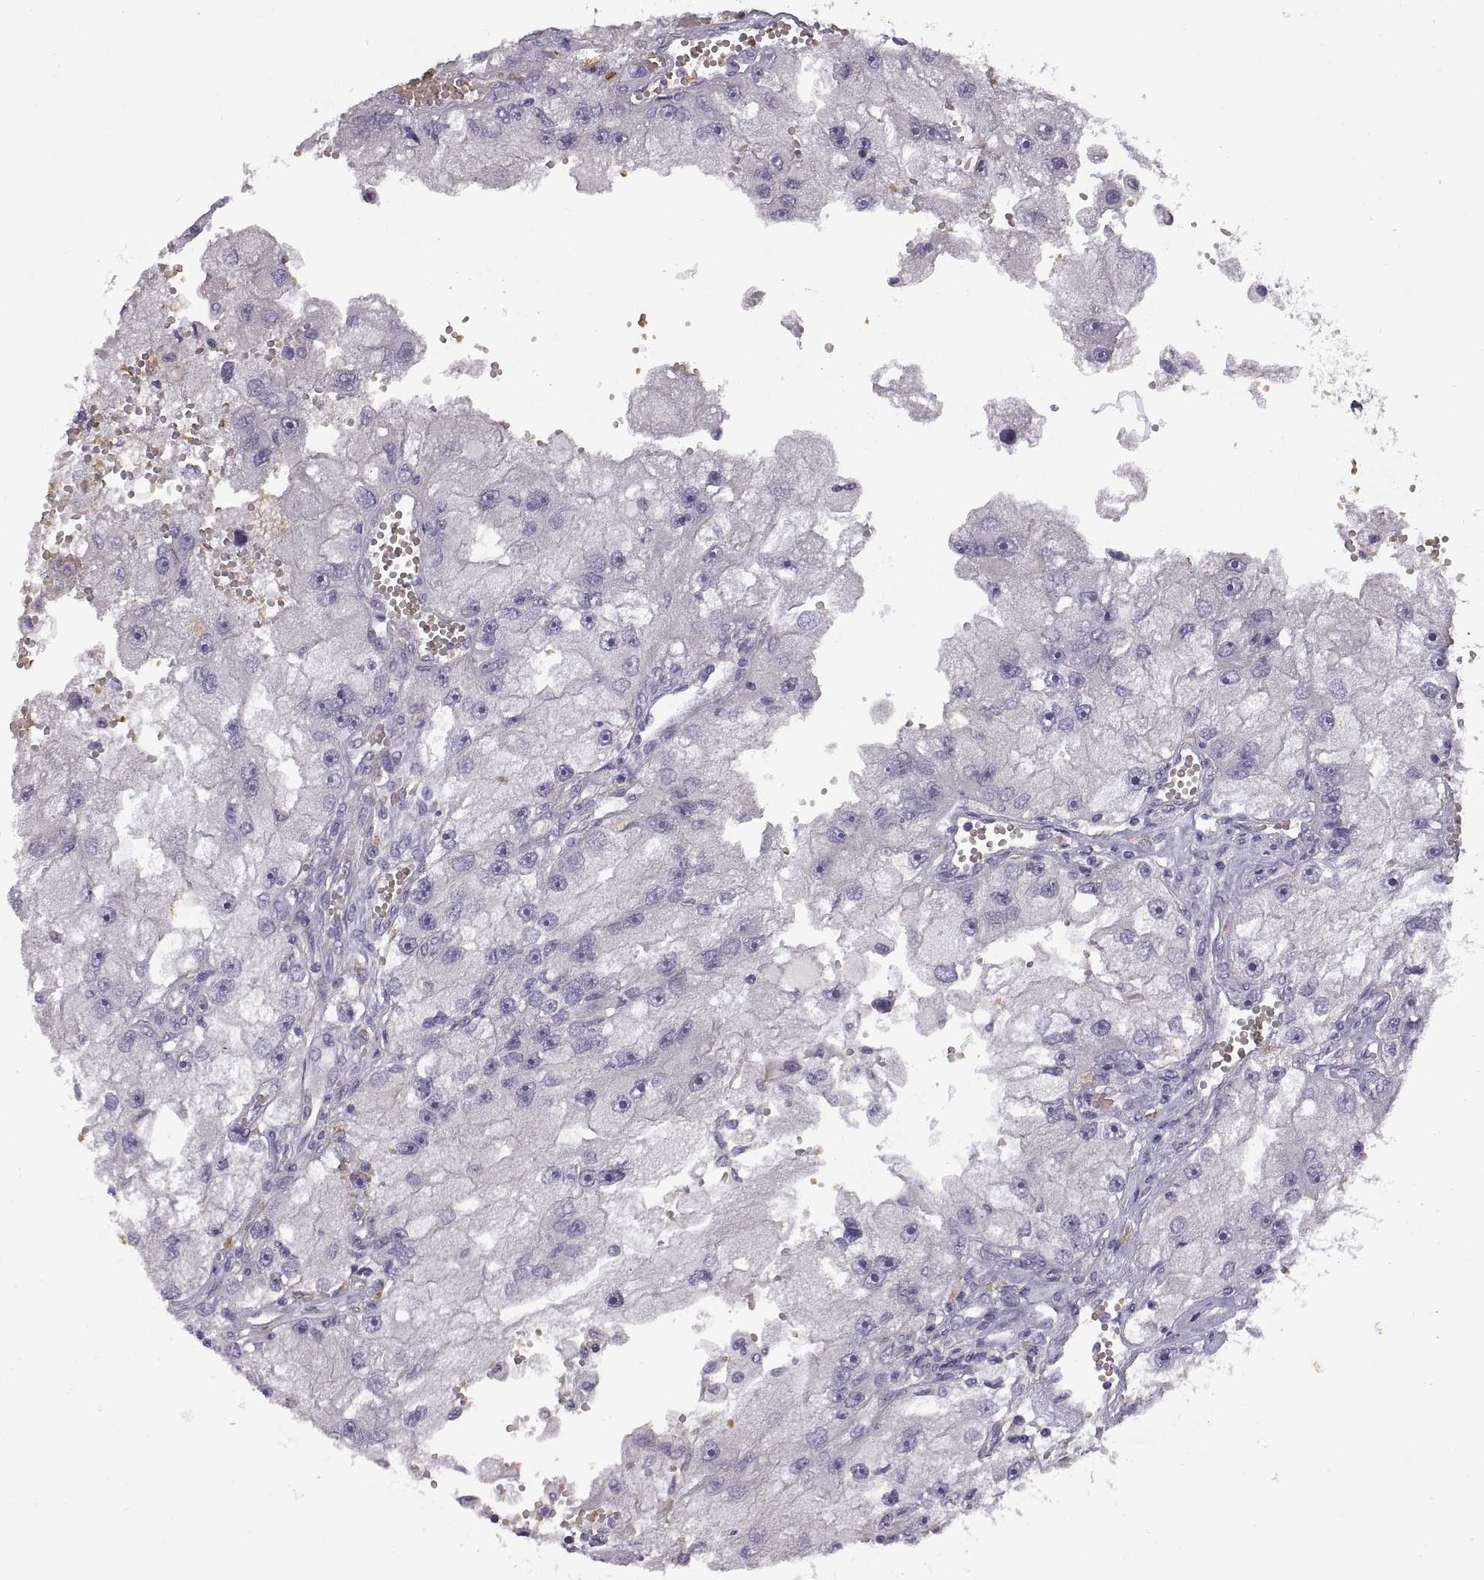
{"staining": {"intensity": "negative", "quantity": "none", "location": "none"}, "tissue": "renal cancer", "cell_type": "Tumor cells", "image_type": "cancer", "snomed": [{"axis": "morphology", "description": "Adenocarcinoma, NOS"}, {"axis": "topography", "description": "Kidney"}], "caption": "This photomicrograph is of renal cancer stained with immunohistochemistry (IHC) to label a protein in brown with the nuclei are counter-stained blue. There is no positivity in tumor cells.", "gene": "MEIOC", "patient": {"sex": "male", "age": 63}}